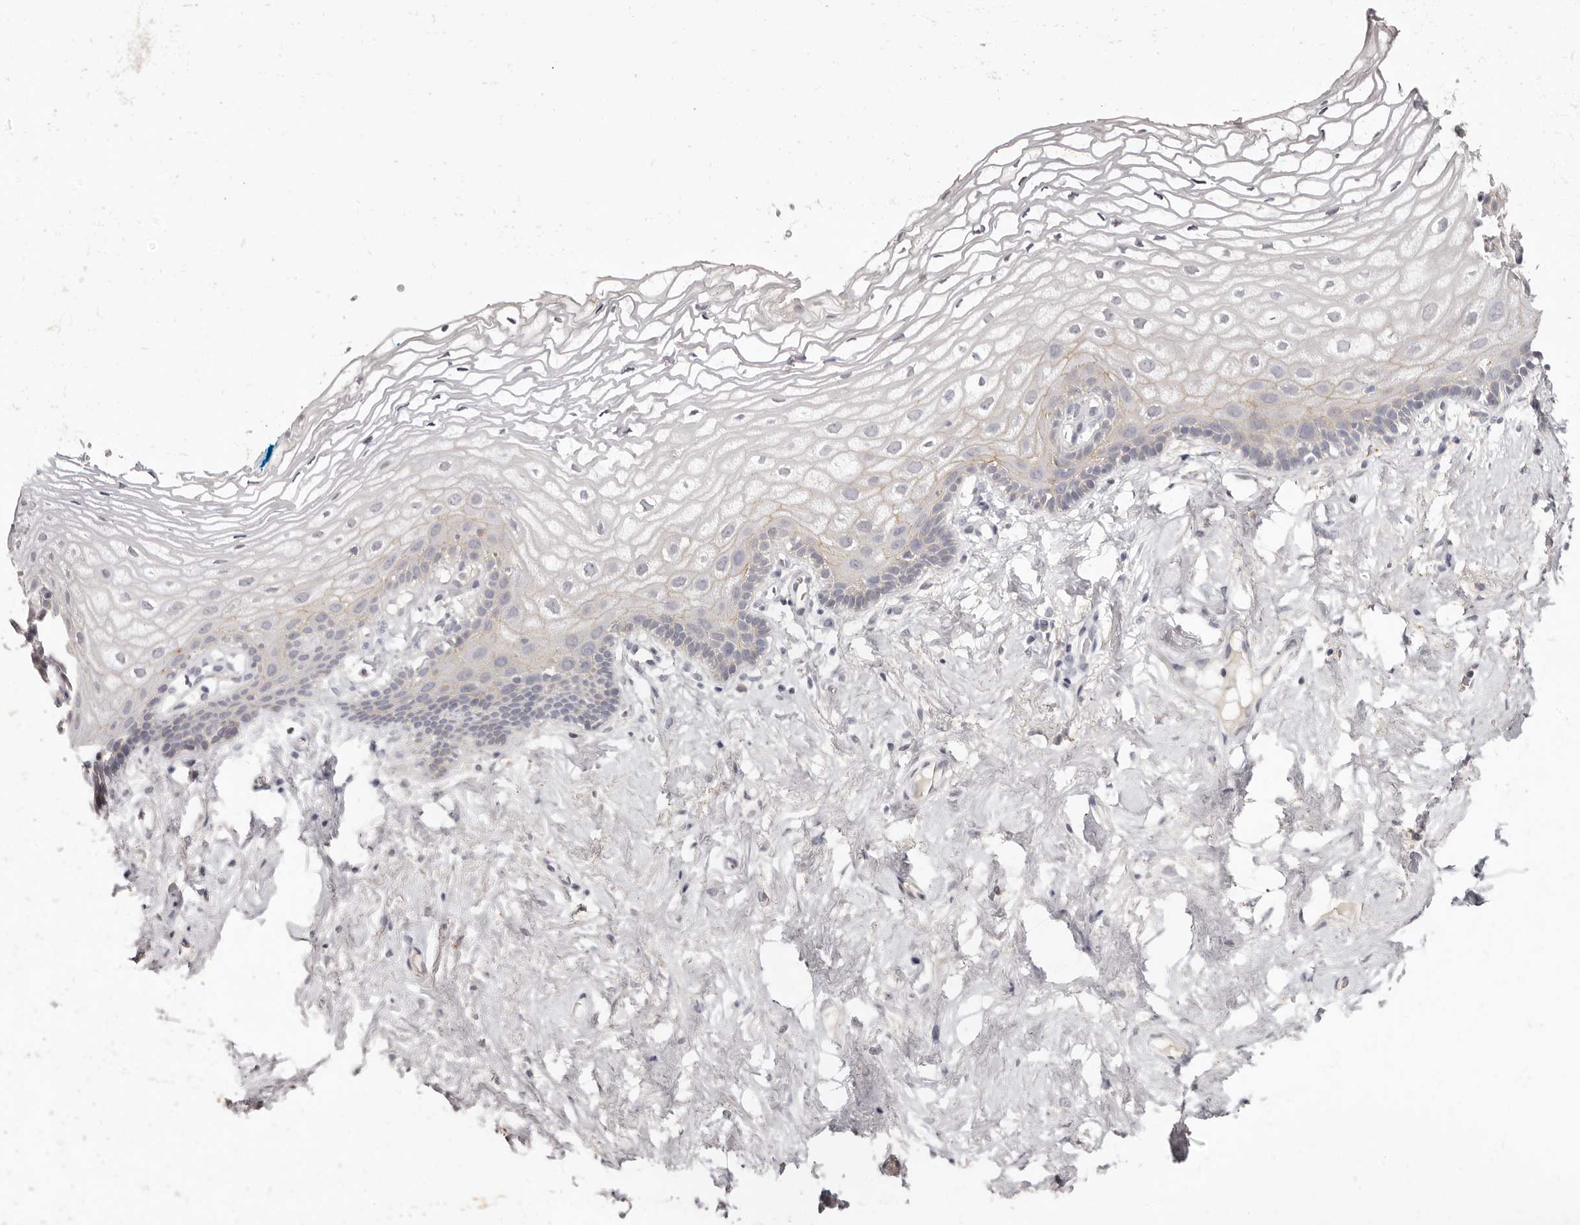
{"staining": {"intensity": "negative", "quantity": "none", "location": "none"}, "tissue": "vagina", "cell_type": "Squamous epithelial cells", "image_type": "normal", "snomed": [{"axis": "morphology", "description": "Normal tissue, NOS"}, {"axis": "morphology", "description": "Adenocarcinoma, NOS"}, {"axis": "topography", "description": "Rectum"}, {"axis": "topography", "description": "Vagina"}], "caption": "This image is of normal vagina stained with immunohistochemistry to label a protein in brown with the nuclei are counter-stained blue. There is no expression in squamous epithelial cells. (DAB (3,3'-diaminobenzidine) IHC visualized using brightfield microscopy, high magnification).", "gene": "PCDHB6", "patient": {"sex": "female", "age": 71}}